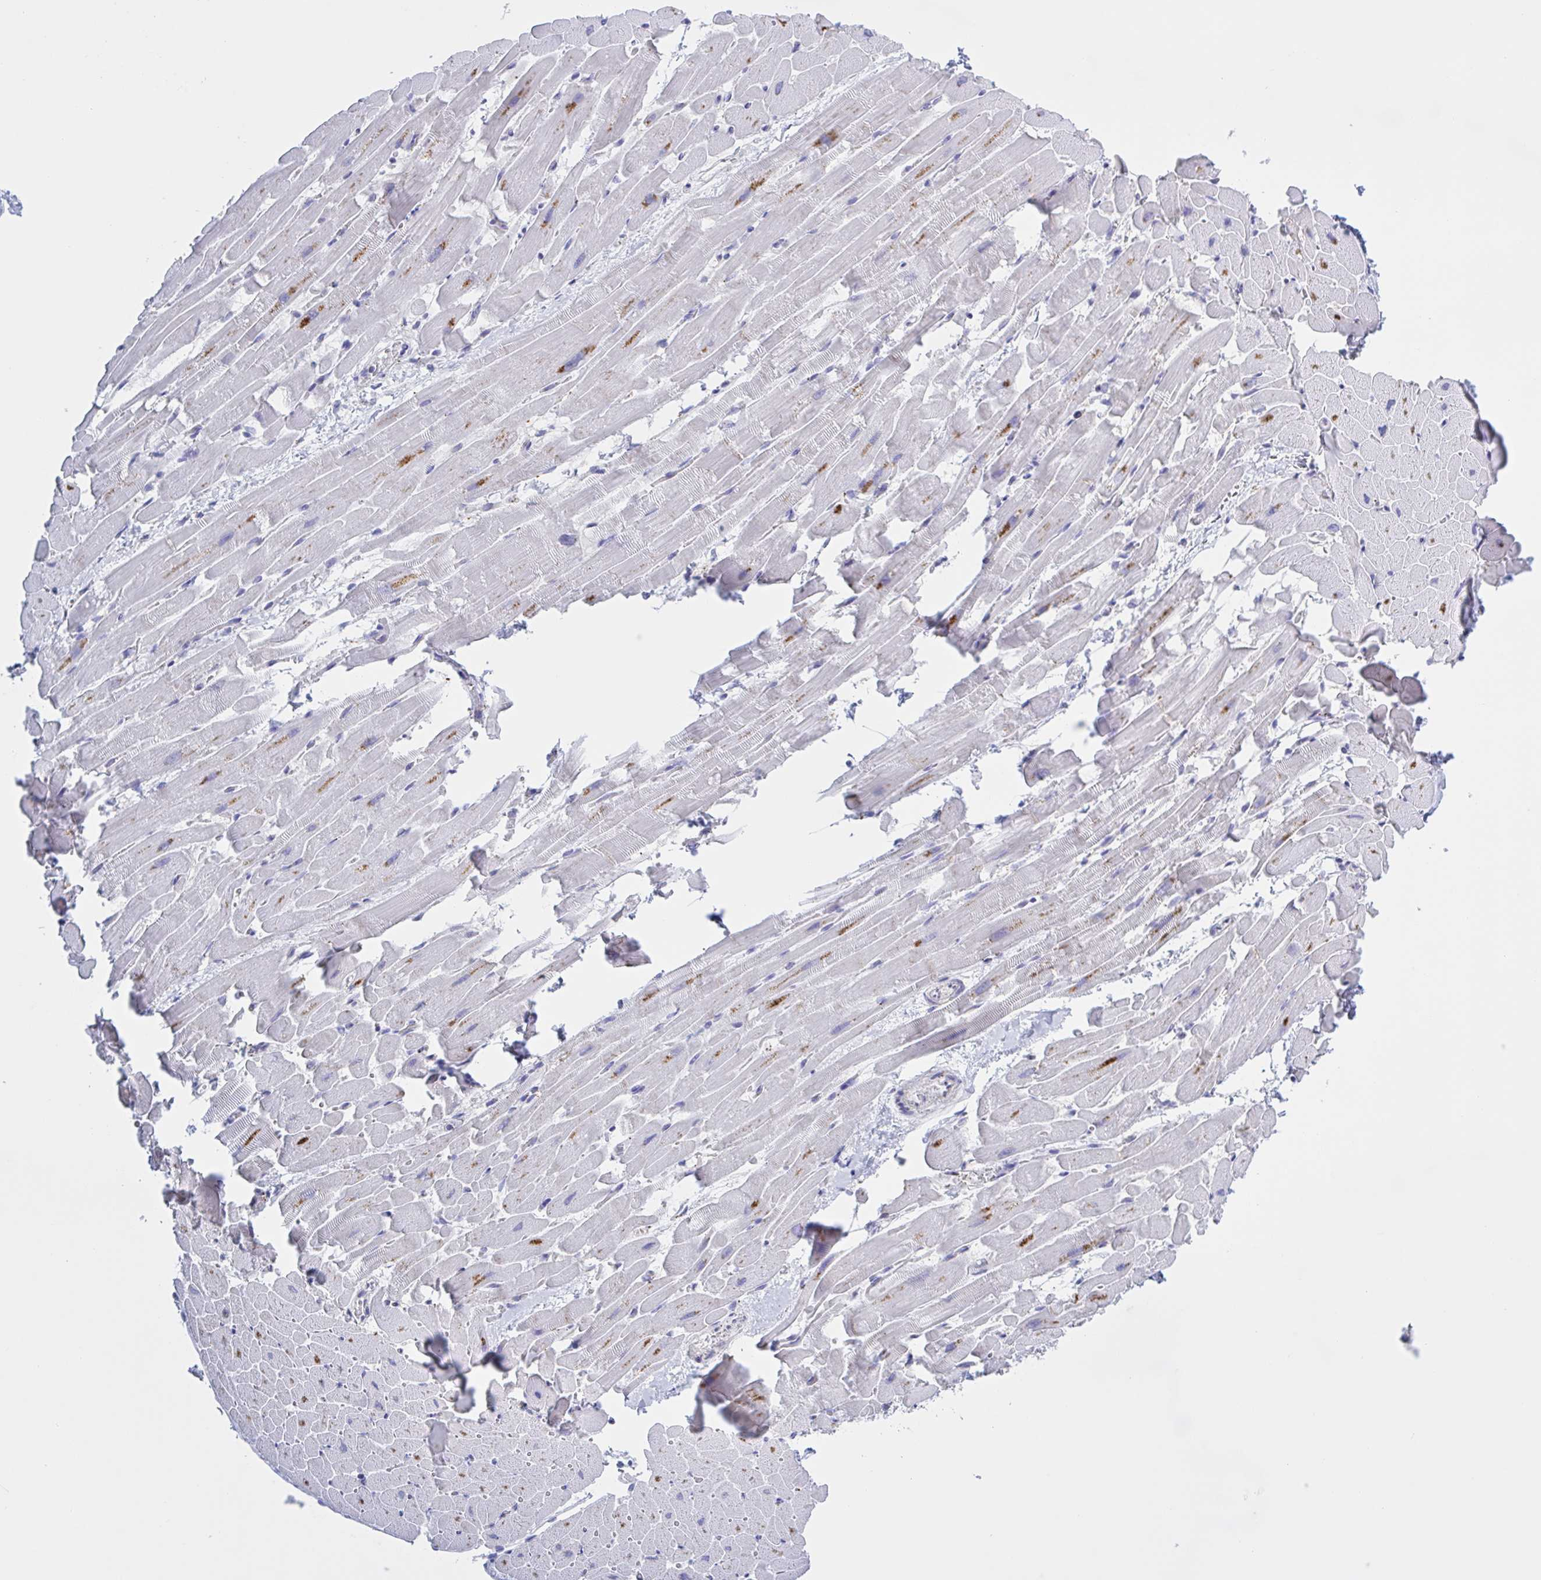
{"staining": {"intensity": "moderate", "quantity": "<25%", "location": "cytoplasmic/membranous"}, "tissue": "heart muscle", "cell_type": "Cardiomyocytes", "image_type": "normal", "snomed": [{"axis": "morphology", "description": "Normal tissue, NOS"}, {"axis": "topography", "description": "Heart"}], "caption": "Cardiomyocytes reveal moderate cytoplasmic/membranous positivity in approximately <25% of cells in benign heart muscle. The staining was performed using DAB, with brown indicating positive protein expression. Nuclei are stained blue with hematoxylin.", "gene": "CHMP5", "patient": {"sex": "male", "age": 37}}